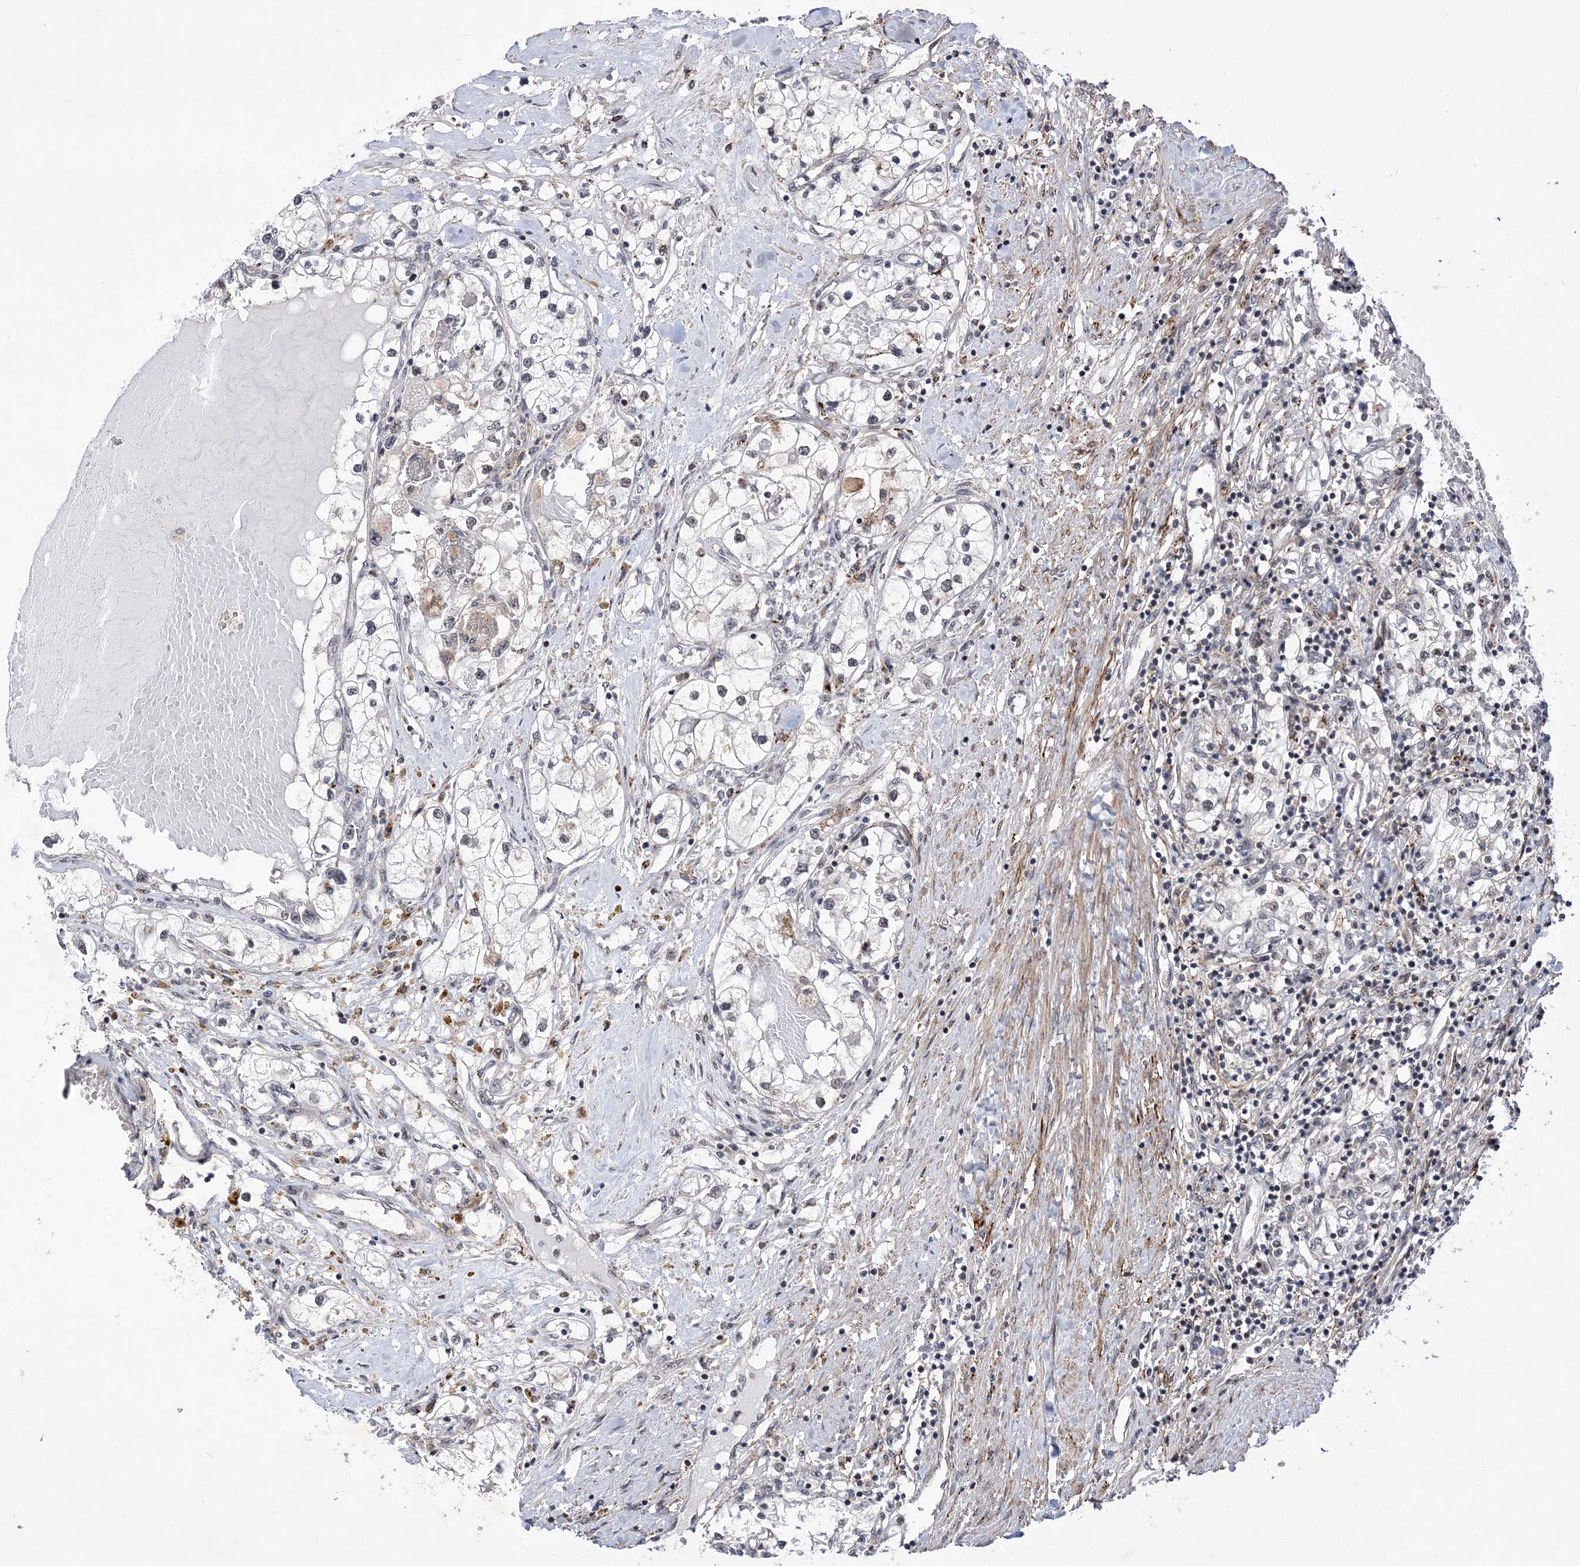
{"staining": {"intensity": "weak", "quantity": "<25%", "location": "nuclear"}, "tissue": "renal cancer", "cell_type": "Tumor cells", "image_type": "cancer", "snomed": [{"axis": "morphology", "description": "Normal tissue, NOS"}, {"axis": "morphology", "description": "Adenocarcinoma, NOS"}, {"axis": "topography", "description": "Kidney"}], "caption": "High power microscopy photomicrograph of an immunohistochemistry (IHC) histopathology image of renal cancer, revealing no significant positivity in tumor cells.", "gene": "BOD1L1", "patient": {"sex": "male", "age": 68}}